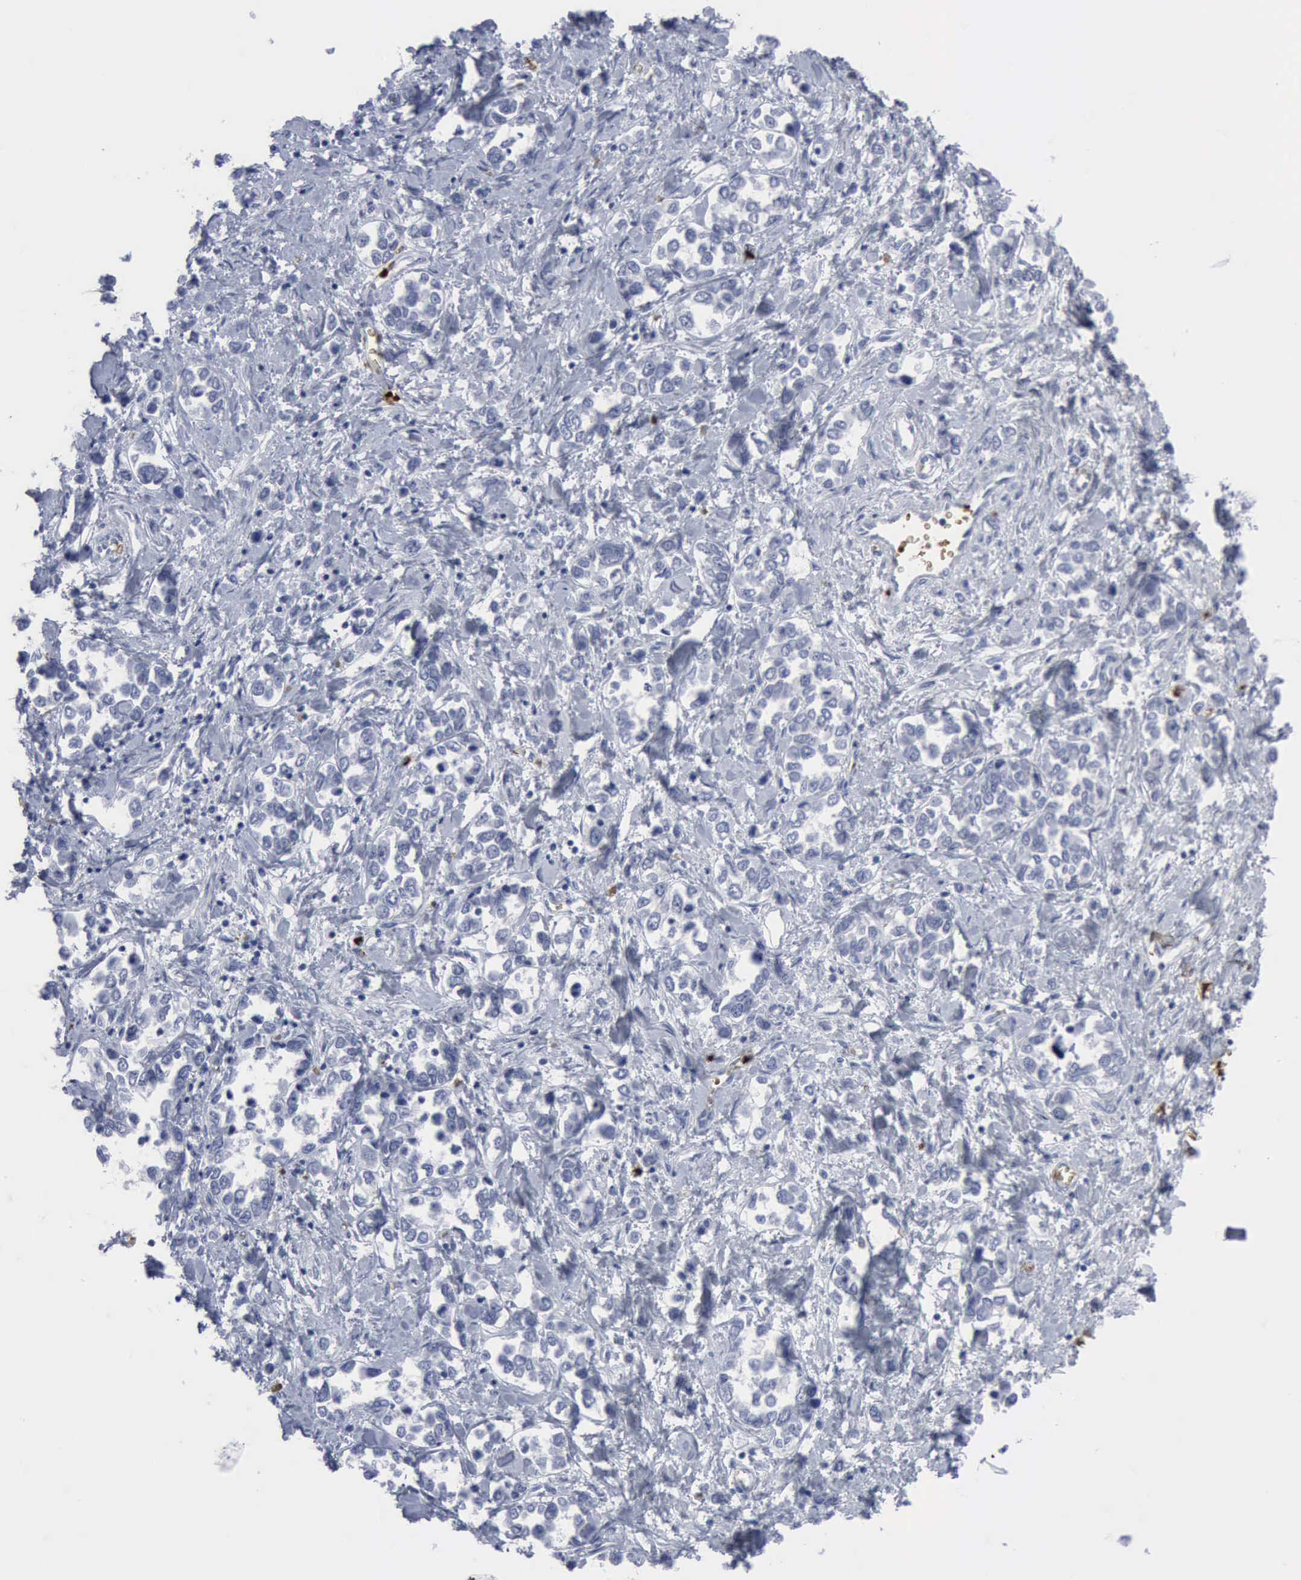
{"staining": {"intensity": "negative", "quantity": "none", "location": "none"}, "tissue": "stomach cancer", "cell_type": "Tumor cells", "image_type": "cancer", "snomed": [{"axis": "morphology", "description": "Adenocarcinoma, NOS"}, {"axis": "topography", "description": "Stomach, upper"}], "caption": "Tumor cells are negative for protein expression in human stomach cancer.", "gene": "TGFB1", "patient": {"sex": "male", "age": 76}}